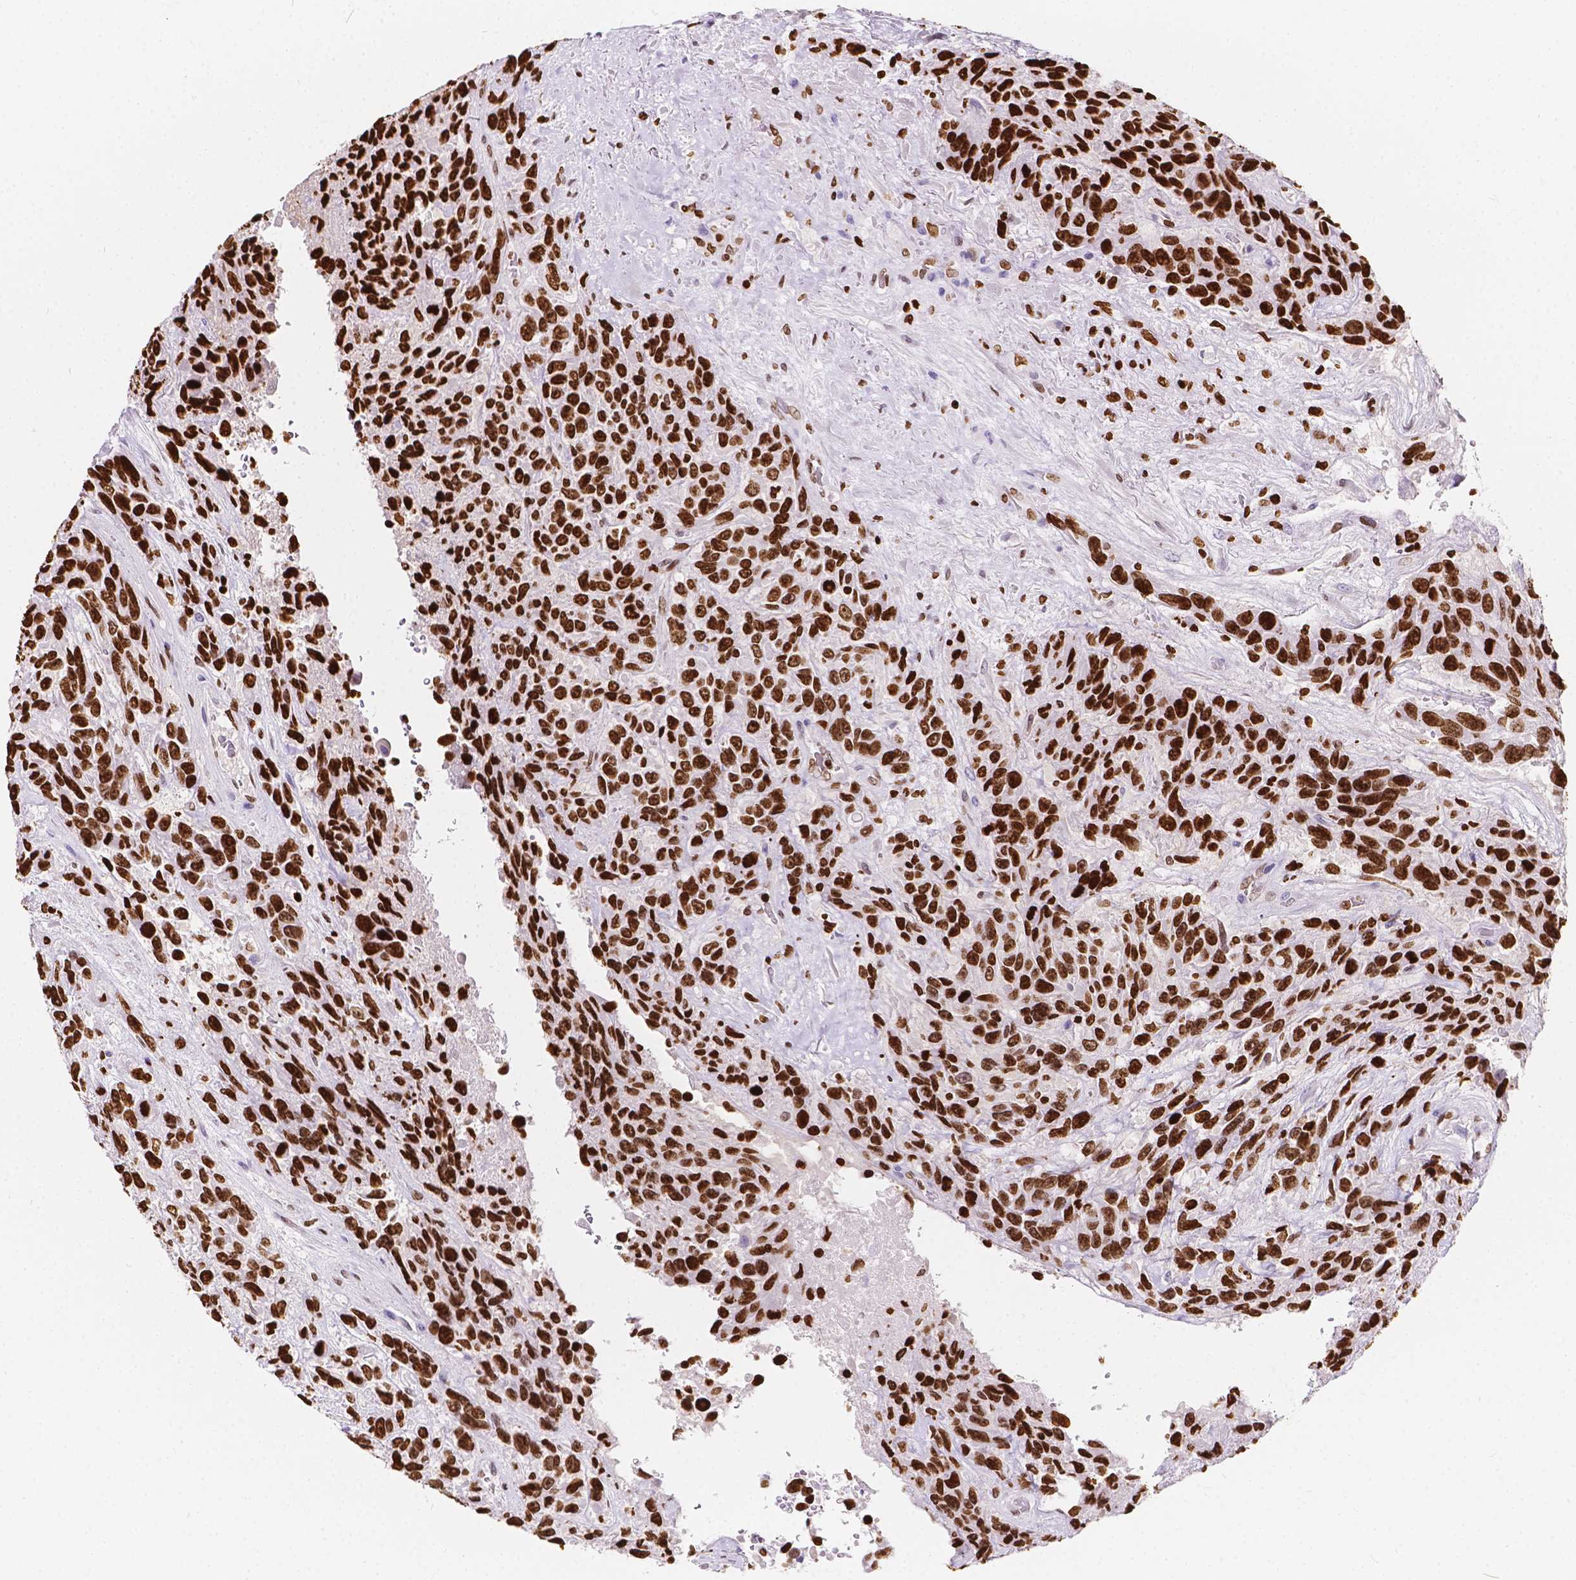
{"staining": {"intensity": "strong", "quantity": ">75%", "location": "nuclear"}, "tissue": "urothelial cancer", "cell_type": "Tumor cells", "image_type": "cancer", "snomed": [{"axis": "morphology", "description": "Urothelial carcinoma, High grade"}, {"axis": "topography", "description": "Urinary bladder"}], "caption": "A brown stain labels strong nuclear expression of a protein in human urothelial cancer tumor cells. Nuclei are stained in blue.", "gene": "CBY3", "patient": {"sex": "female", "age": 70}}